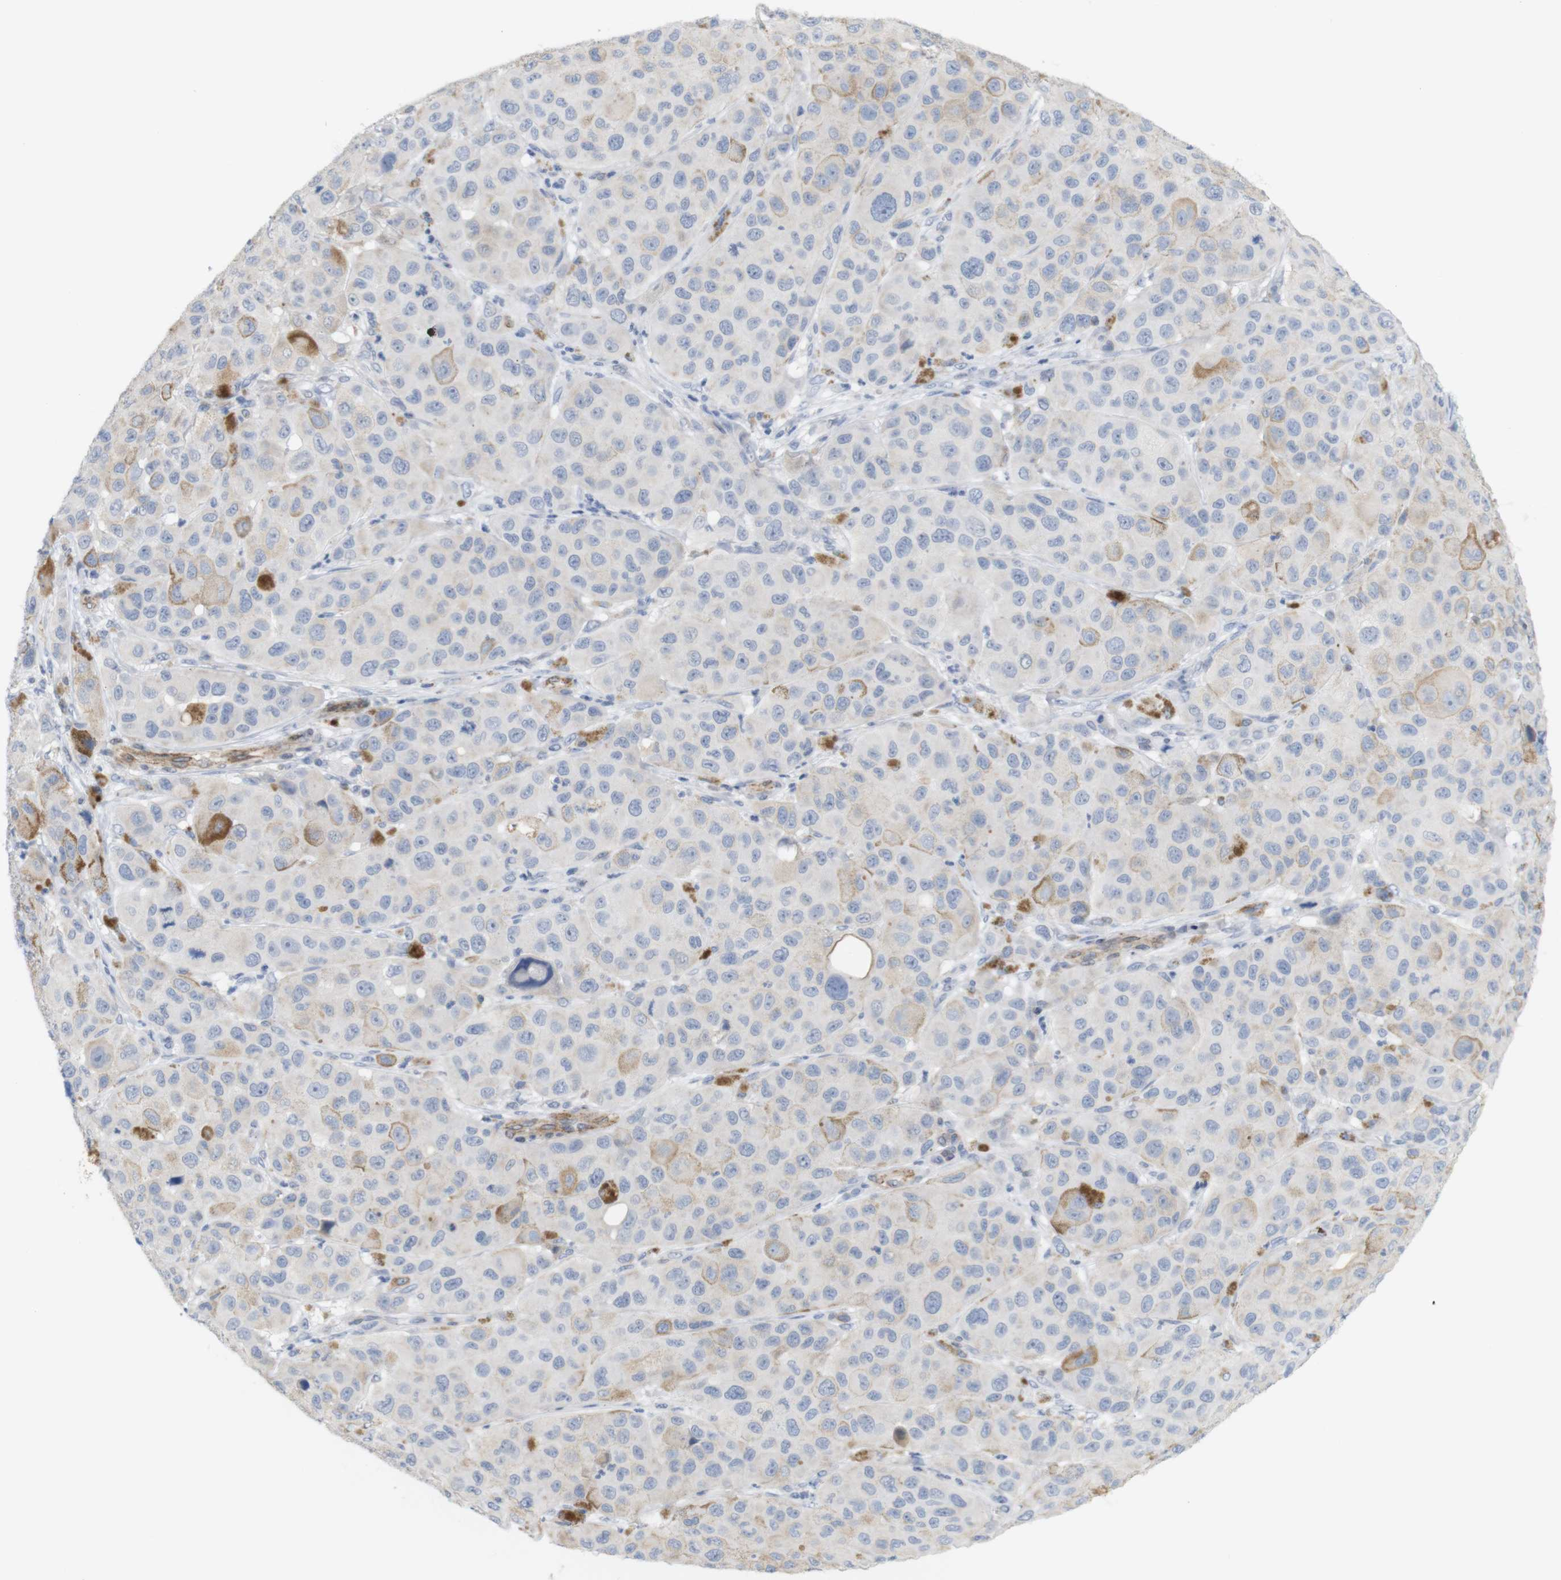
{"staining": {"intensity": "negative", "quantity": "none", "location": "none"}, "tissue": "melanoma", "cell_type": "Tumor cells", "image_type": "cancer", "snomed": [{"axis": "morphology", "description": "Malignant melanoma, NOS"}, {"axis": "topography", "description": "Skin"}], "caption": "An immunohistochemistry photomicrograph of melanoma is shown. There is no staining in tumor cells of melanoma. The staining was performed using DAB to visualize the protein expression in brown, while the nuclei were stained in blue with hematoxylin (Magnification: 20x).", "gene": "ITPR1", "patient": {"sex": "male", "age": 96}}